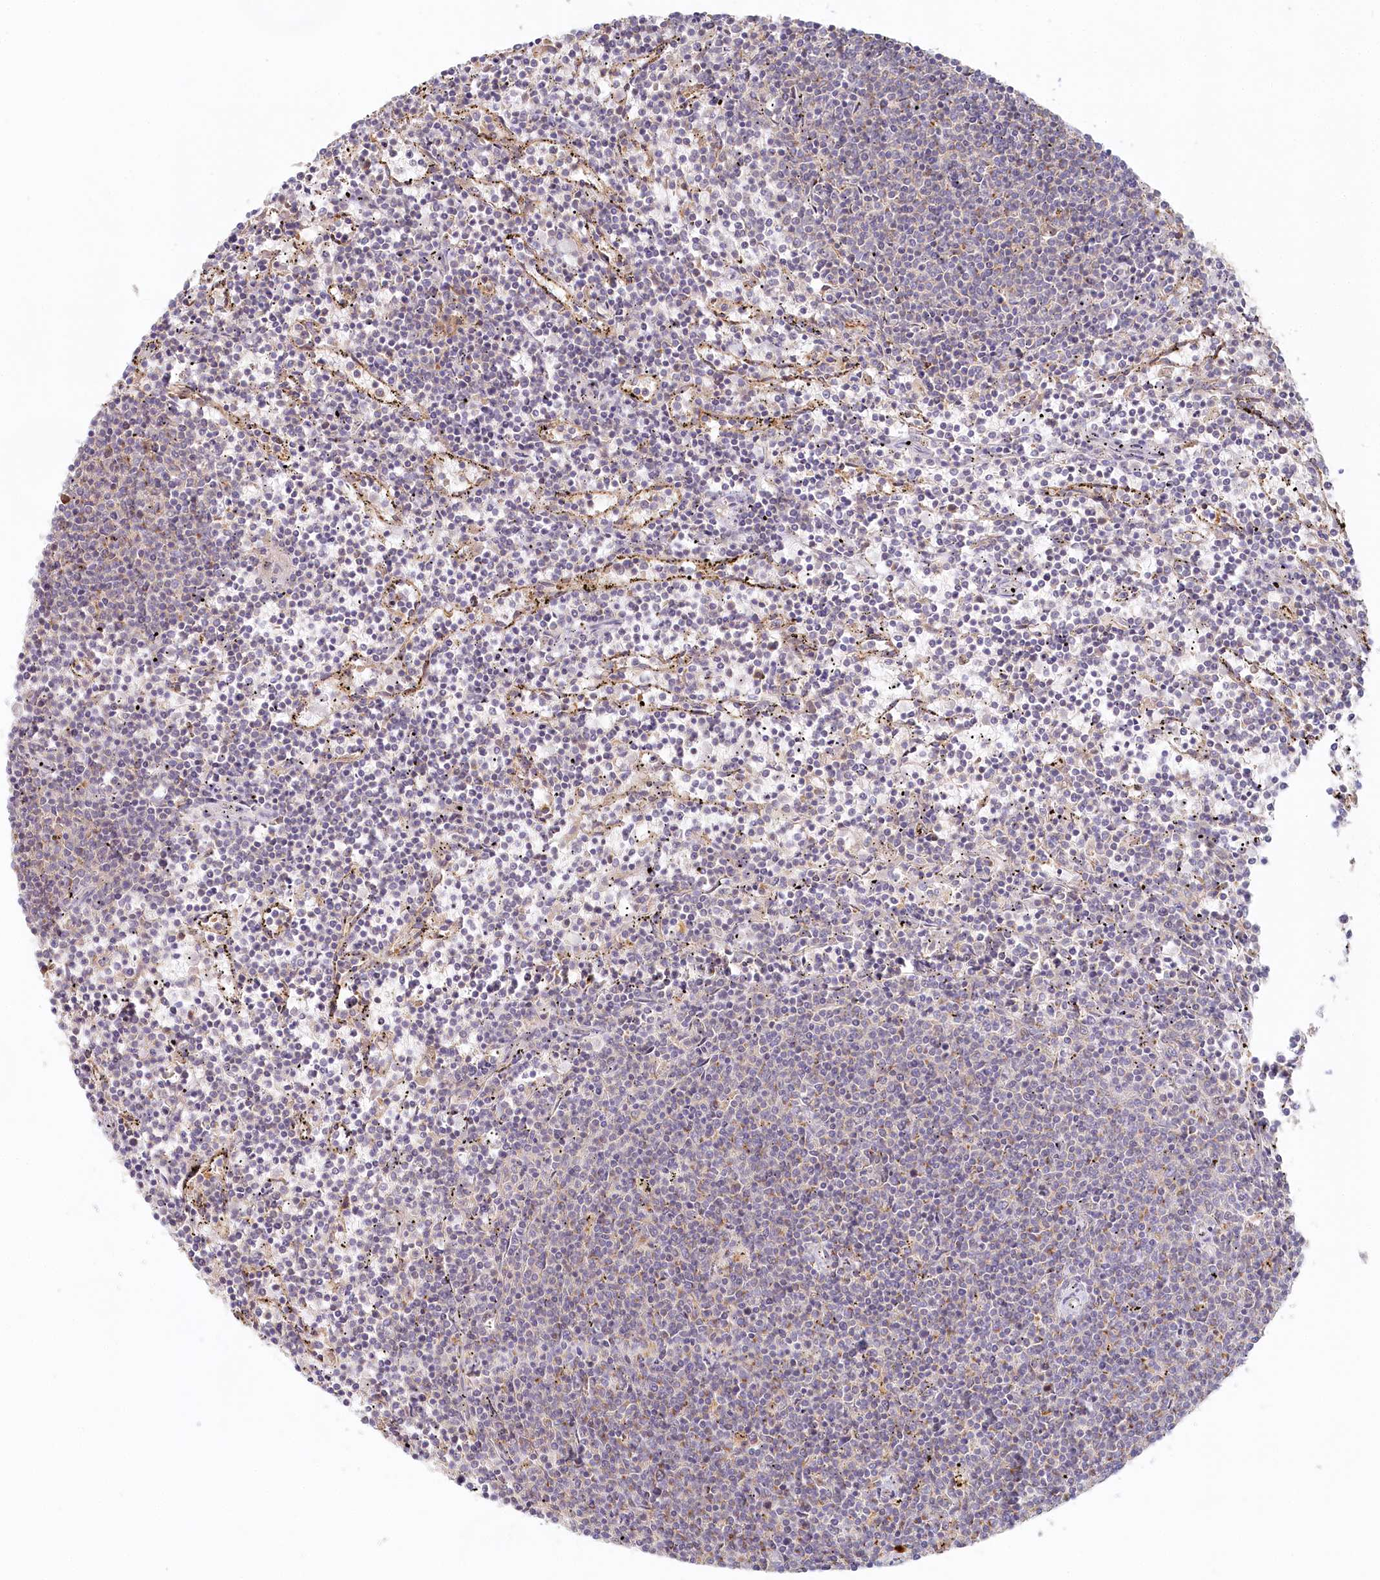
{"staining": {"intensity": "negative", "quantity": "none", "location": "none"}, "tissue": "lymphoma", "cell_type": "Tumor cells", "image_type": "cancer", "snomed": [{"axis": "morphology", "description": "Malignant lymphoma, non-Hodgkin's type, Low grade"}, {"axis": "topography", "description": "Spleen"}], "caption": "The micrograph exhibits no staining of tumor cells in lymphoma.", "gene": "VSIG1", "patient": {"sex": "female", "age": 50}}